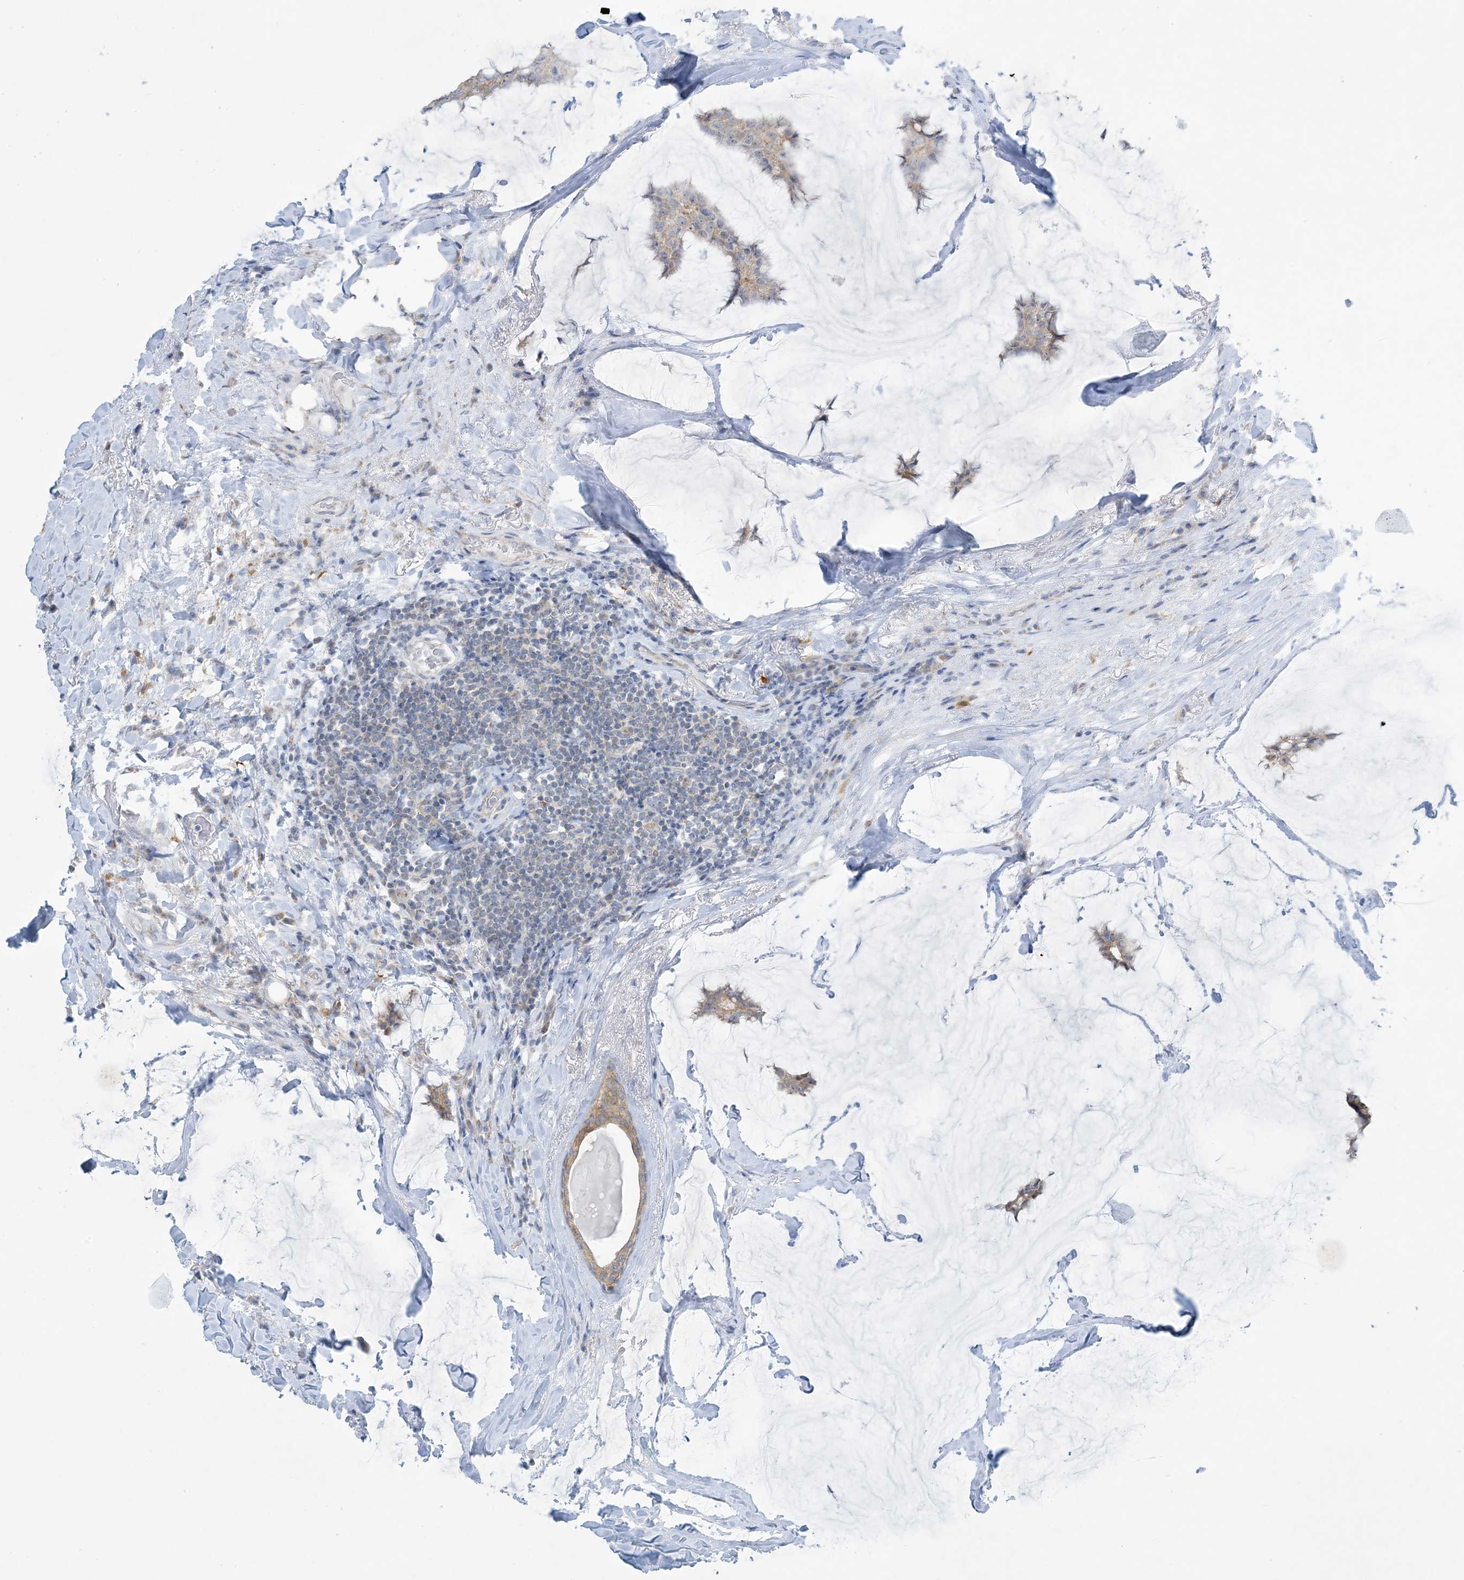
{"staining": {"intensity": "weak", "quantity": "25%-75%", "location": "cytoplasmic/membranous"}, "tissue": "breast cancer", "cell_type": "Tumor cells", "image_type": "cancer", "snomed": [{"axis": "morphology", "description": "Duct carcinoma"}, {"axis": "topography", "description": "Breast"}], "caption": "High-magnification brightfield microscopy of breast intraductal carcinoma stained with DAB (3,3'-diaminobenzidine) (brown) and counterstained with hematoxylin (blue). tumor cells exhibit weak cytoplasmic/membranous expression is present in about25%-75% of cells.", "gene": "MRPS18A", "patient": {"sex": "female", "age": 93}}